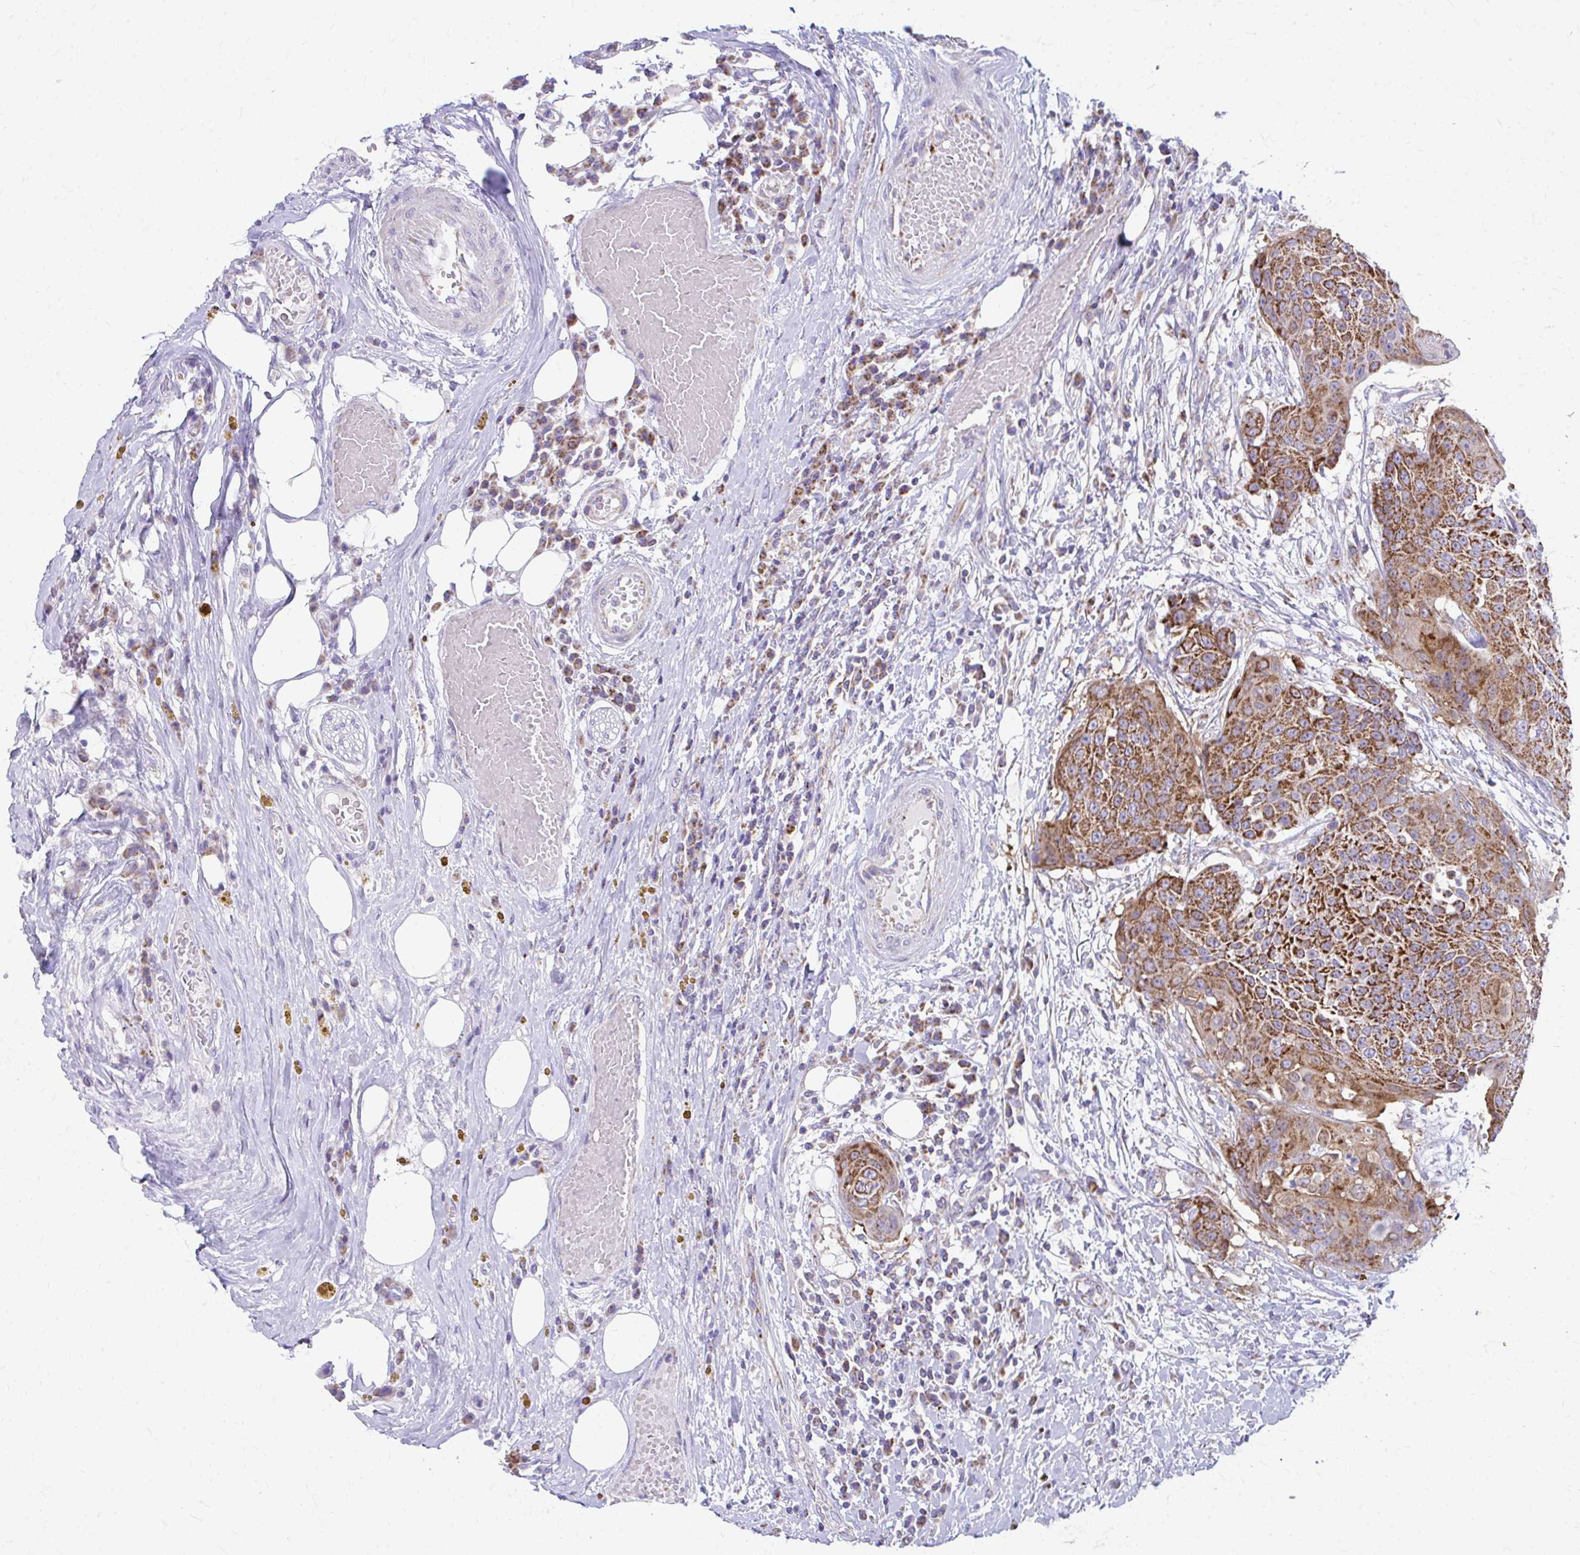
{"staining": {"intensity": "strong", "quantity": ">75%", "location": "cytoplasmic/membranous"}, "tissue": "urothelial cancer", "cell_type": "Tumor cells", "image_type": "cancer", "snomed": [{"axis": "morphology", "description": "Urothelial carcinoma, High grade"}, {"axis": "topography", "description": "Urinary bladder"}], "caption": "Protein staining demonstrates strong cytoplasmic/membranous expression in approximately >75% of tumor cells in urothelial carcinoma (high-grade).", "gene": "MRPL19", "patient": {"sex": "female", "age": 63}}